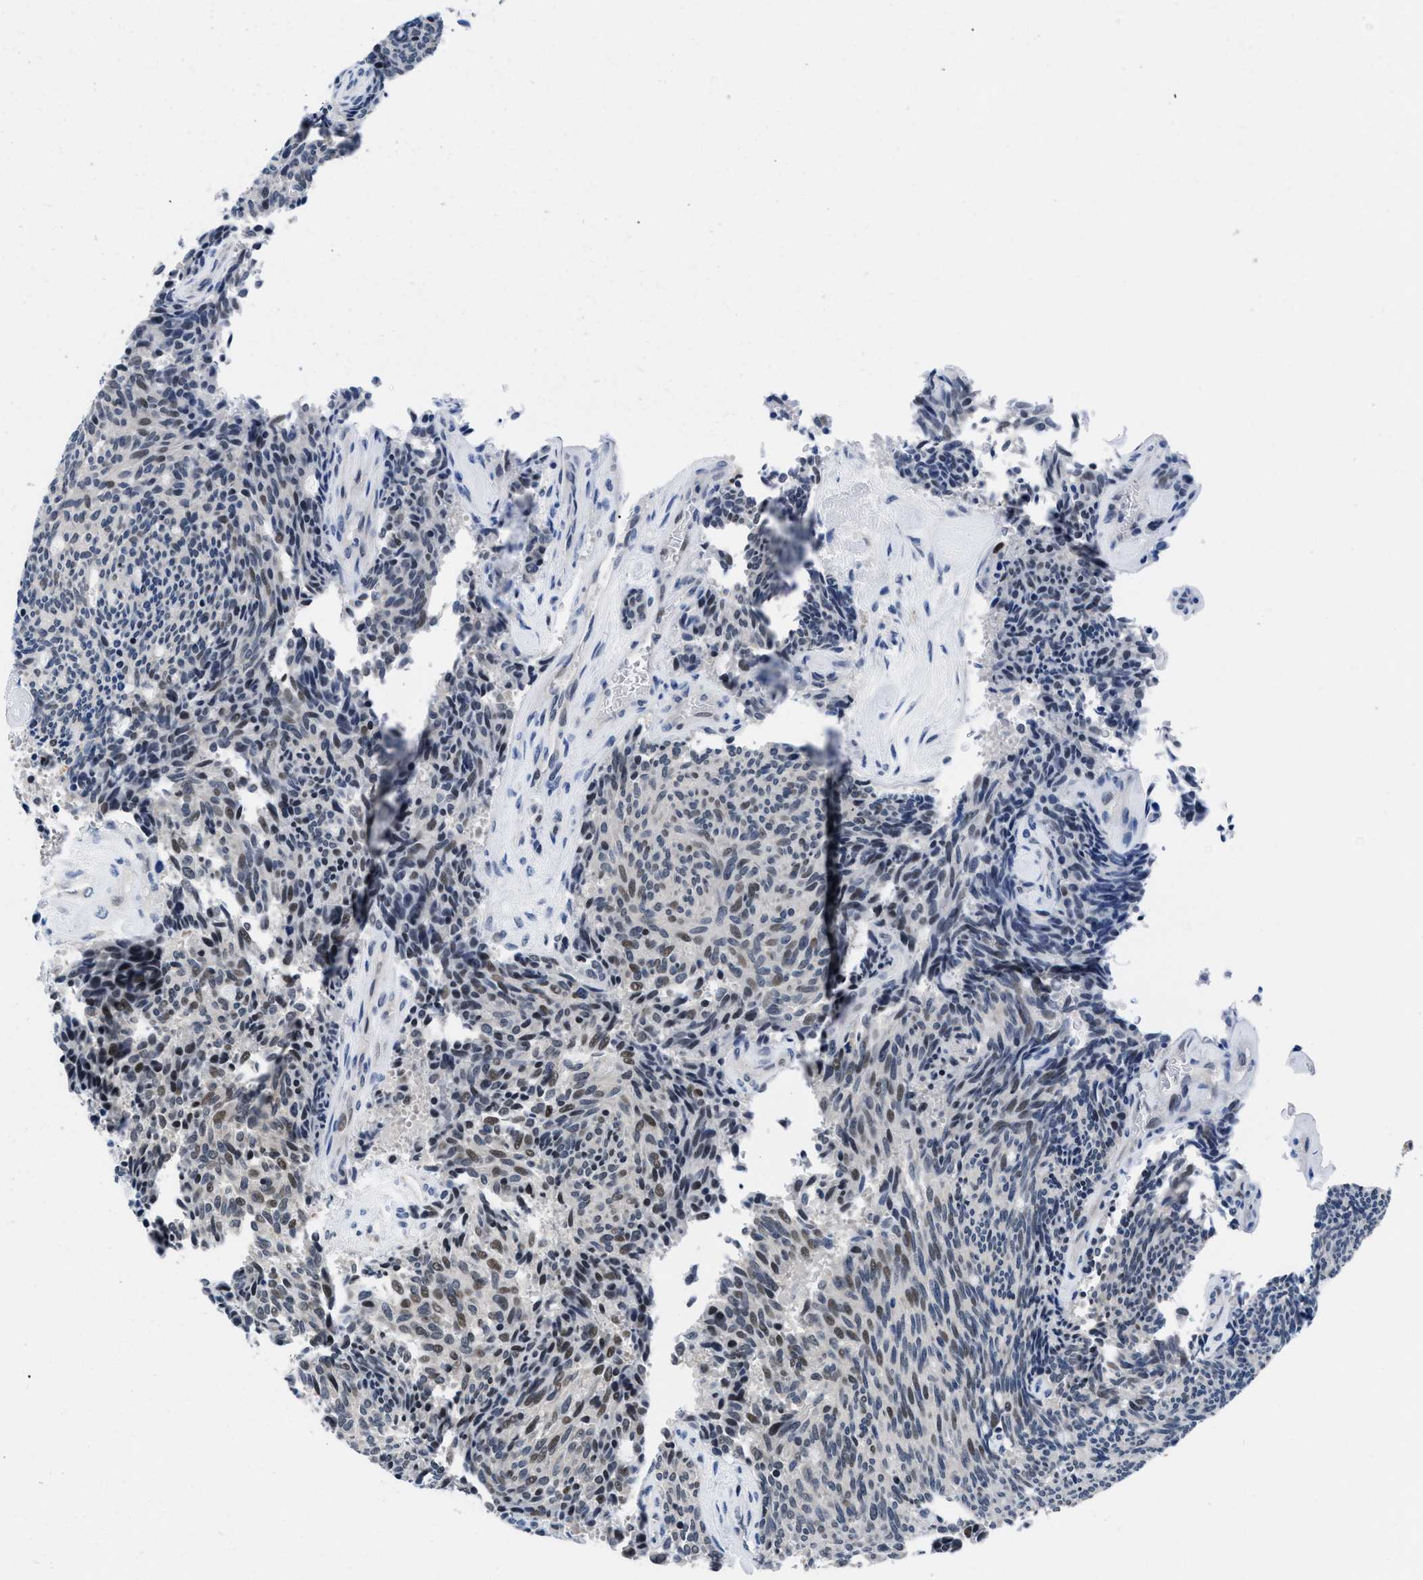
{"staining": {"intensity": "weak", "quantity": "25%-75%", "location": "nuclear"}, "tissue": "carcinoid", "cell_type": "Tumor cells", "image_type": "cancer", "snomed": [{"axis": "morphology", "description": "Carcinoid, malignant, NOS"}, {"axis": "topography", "description": "Pancreas"}], "caption": "Protein staining displays weak nuclear positivity in about 25%-75% of tumor cells in carcinoid.", "gene": "WDR81", "patient": {"sex": "female", "age": 54}}